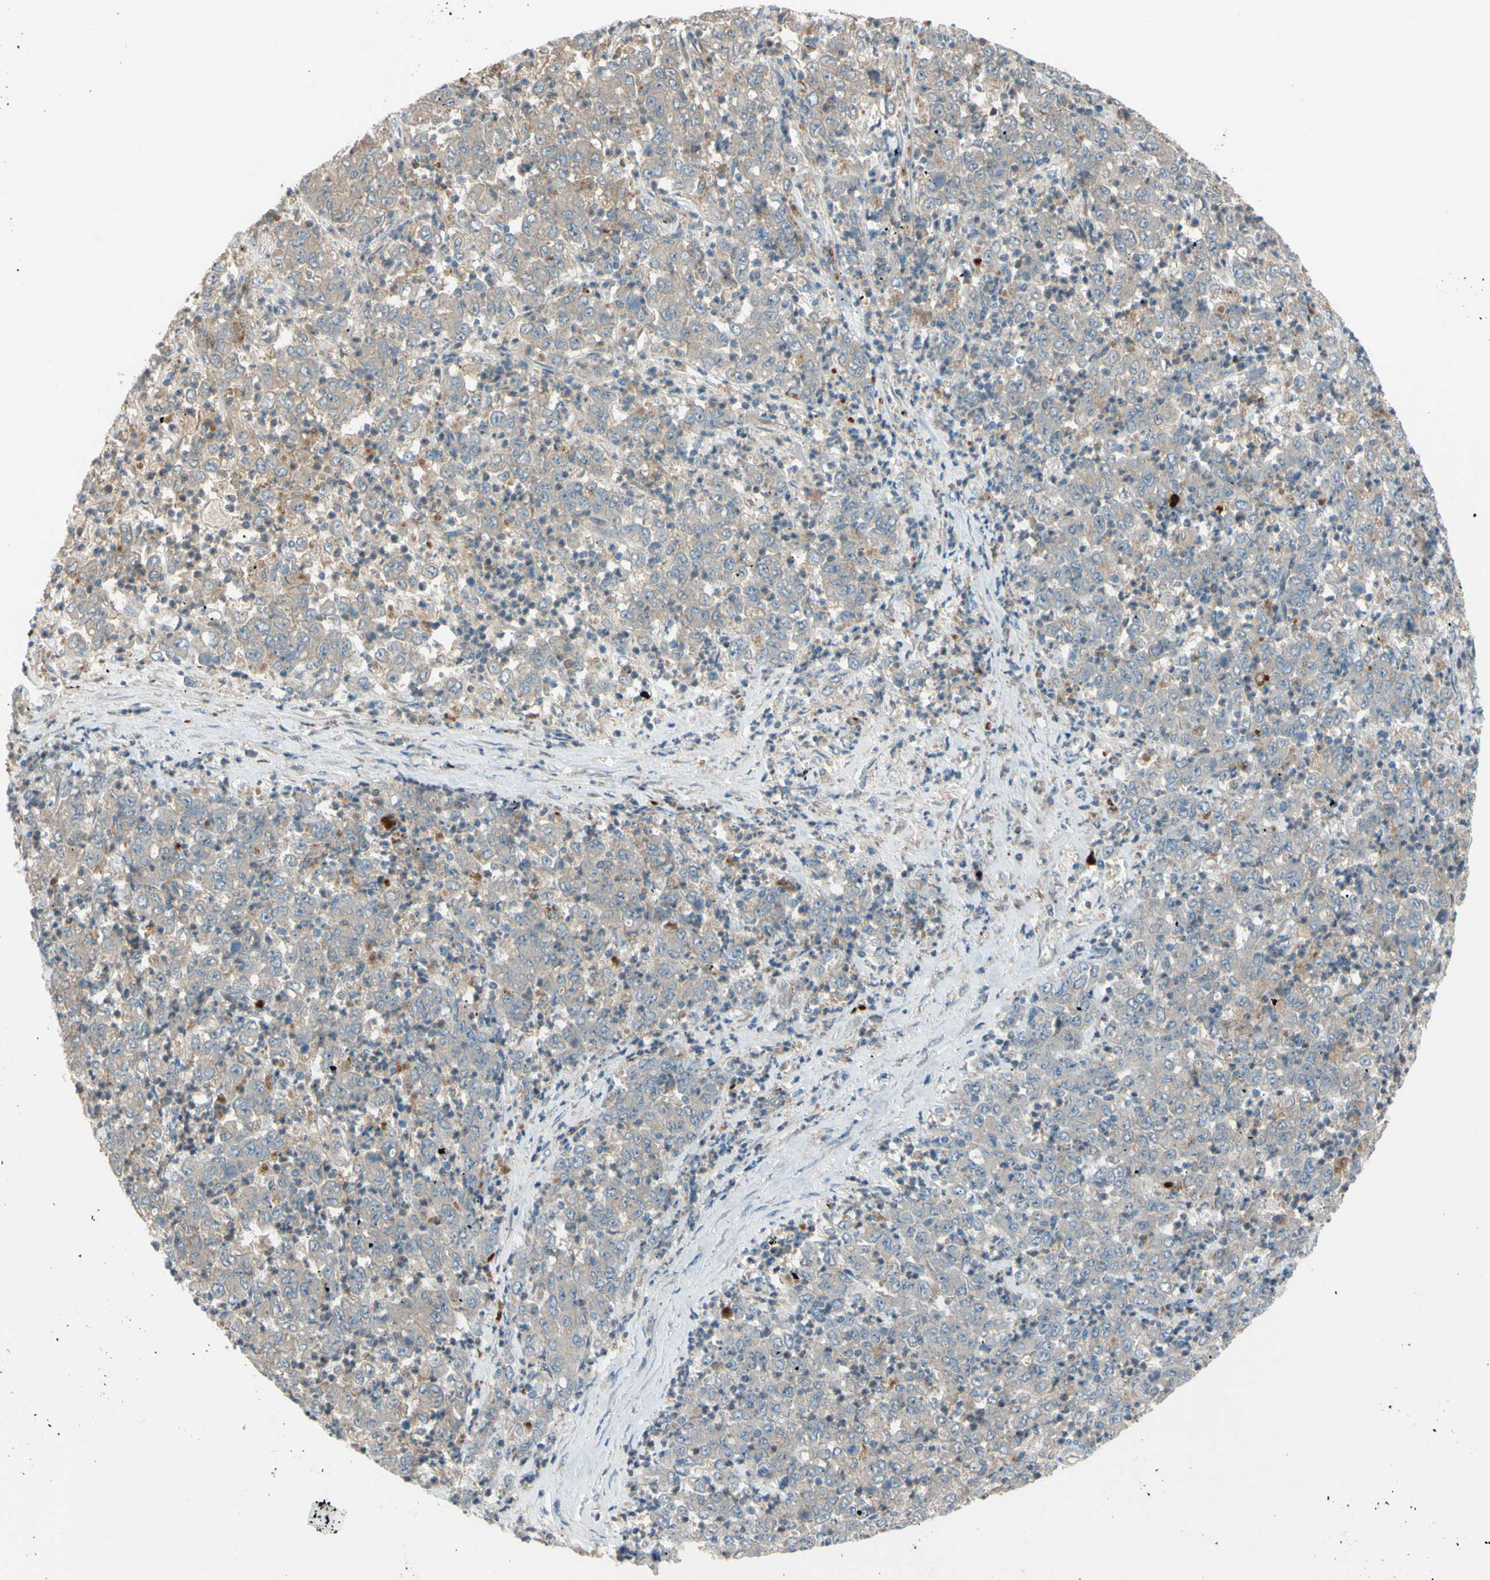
{"staining": {"intensity": "weak", "quantity": ">75%", "location": "cytoplasmic/membranous"}, "tissue": "stomach cancer", "cell_type": "Tumor cells", "image_type": "cancer", "snomed": [{"axis": "morphology", "description": "Adenocarcinoma, NOS"}, {"axis": "topography", "description": "Stomach, lower"}], "caption": "A brown stain highlights weak cytoplasmic/membranous expression of a protein in adenocarcinoma (stomach) tumor cells.", "gene": "AFP", "patient": {"sex": "female", "age": 71}}